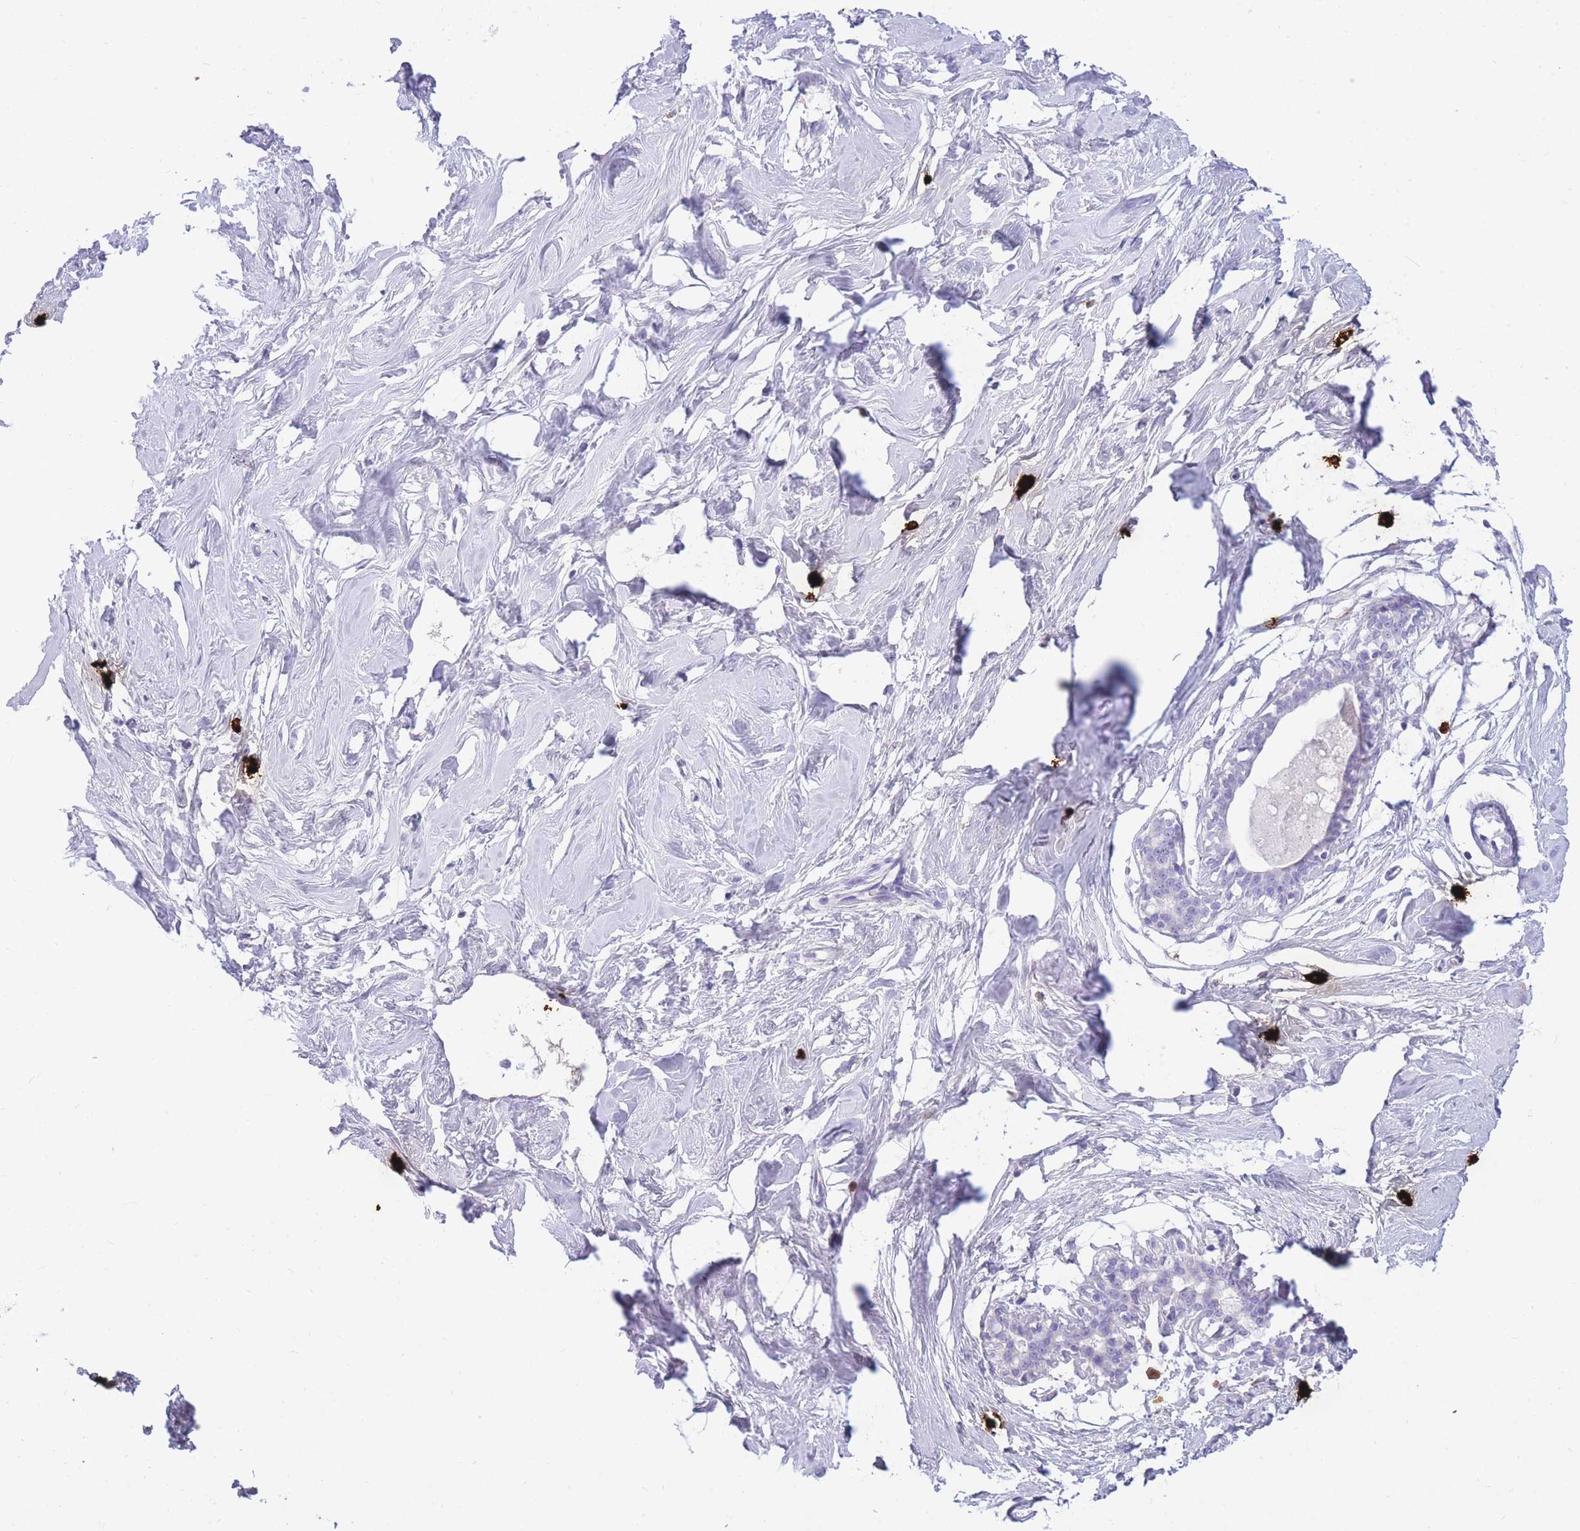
{"staining": {"intensity": "negative", "quantity": "none", "location": "none"}, "tissue": "breast", "cell_type": "Adipocytes", "image_type": "normal", "snomed": [{"axis": "morphology", "description": "Normal tissue, NOS"}, {"axis": "morphology", "description": "Adenoma, NOS"}, {"axis": "topography", "description": "Breast"}], "caption": "Immunohistochemistry photomicrograph of benign breast: human breast stained with DAB reveals no significant protein staining in adipocytes. (Brightfield microscopy of DAB immunohistochemistry (IHC) at high magnification).", "gene": "TPSAB1", "patient": {"sex": "female", "age": 23}}